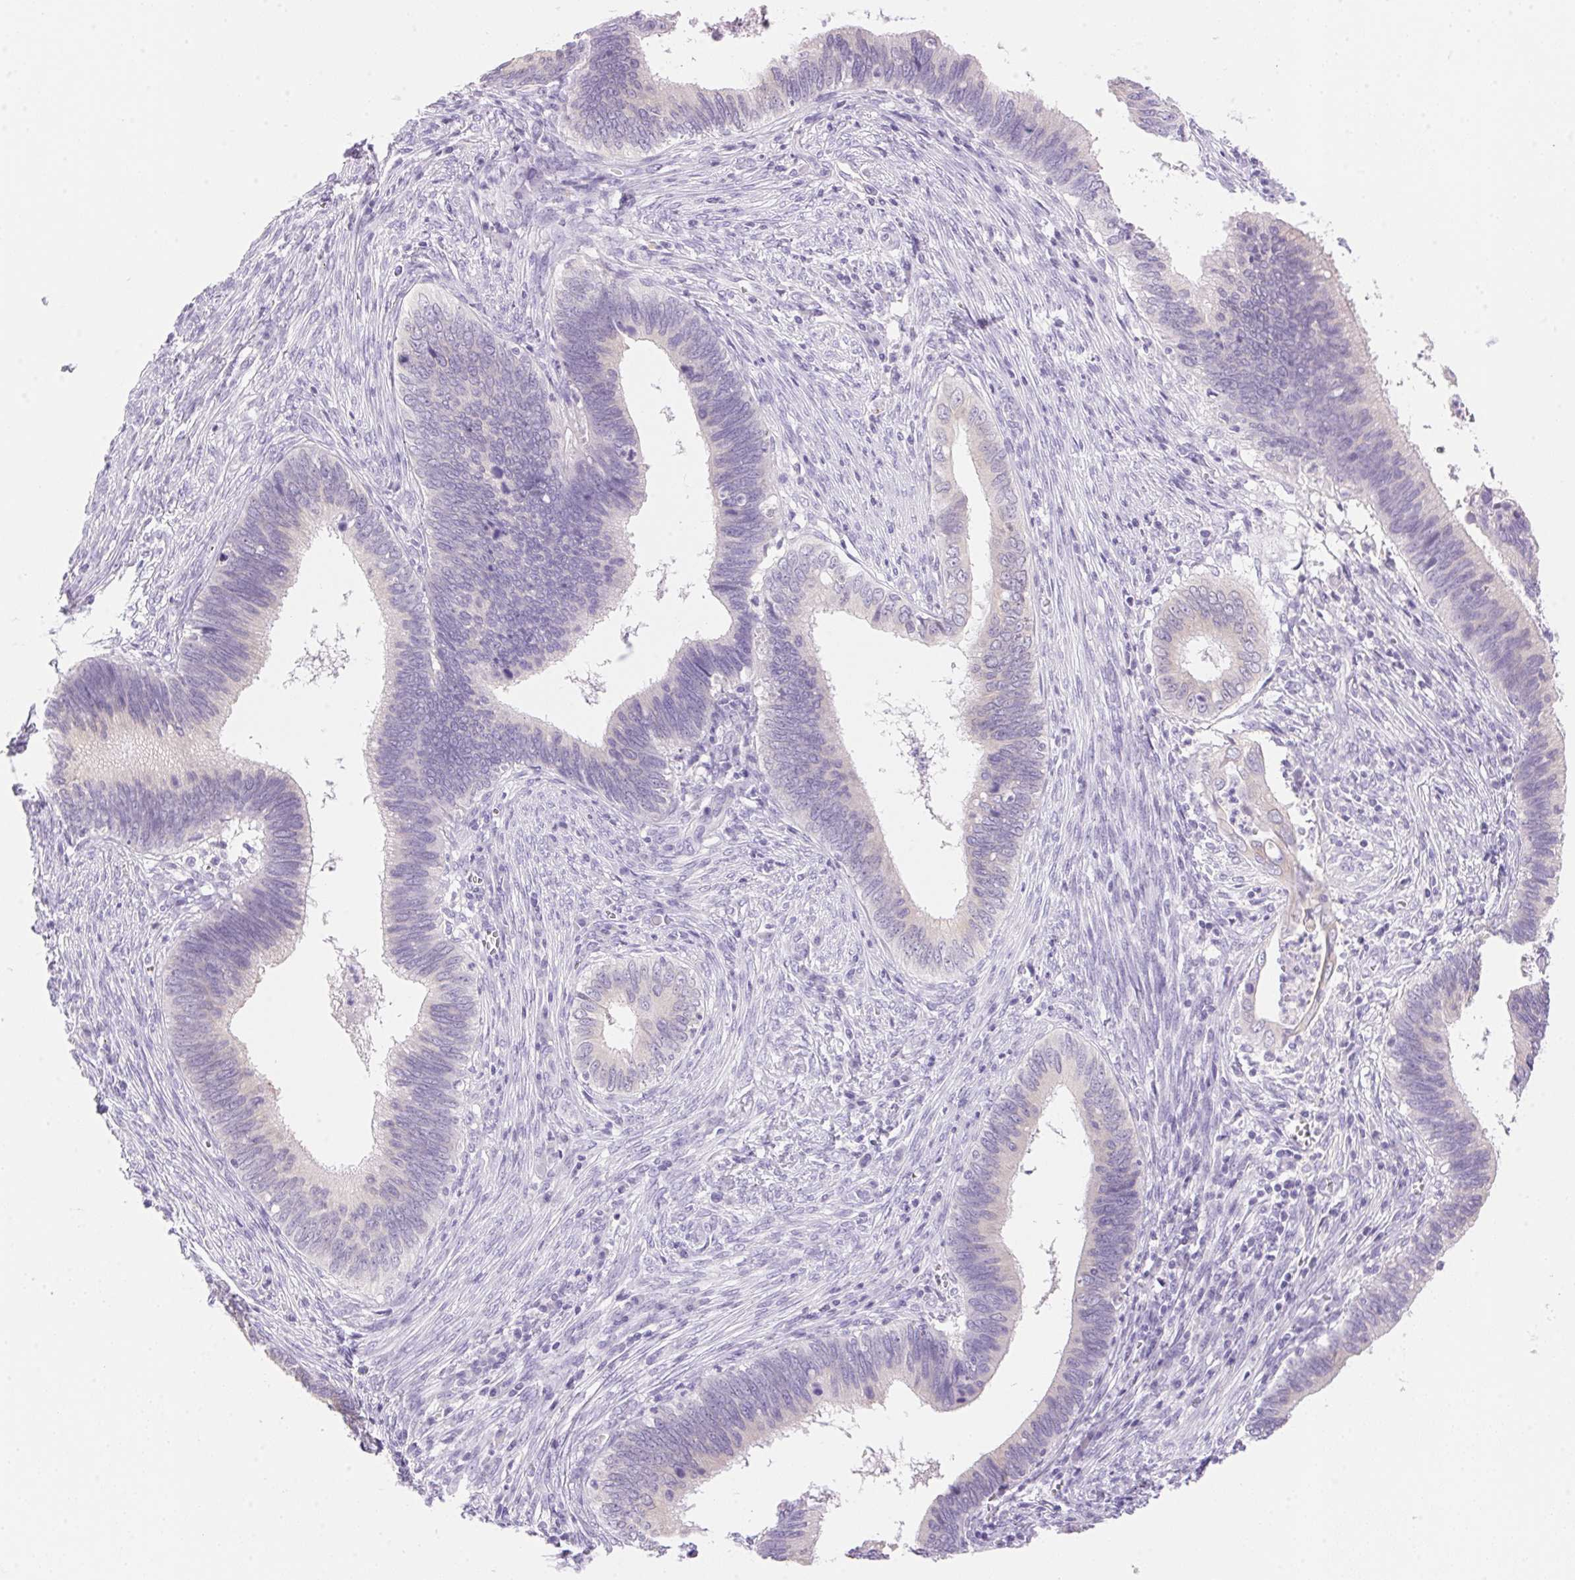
{"staining": {"intensity": "negative", "quantity": "none", "location": "none"}, "tissue": "cervical cancer", "cell_type": "Tumor cells", "image_type": "cancer", "snomed": [{"axis": "morphology", "description": "Adenocarcinoma, NOS"}, {"axis": "topography", "description": "Cervix"}], "caption": "Adenocarcinoma (cervical) was stained to show a protein in brown. There is no significant positivity in tumor cells.", "gene": "DHCR24", "patient": {"sex": "female", "age": 42}}